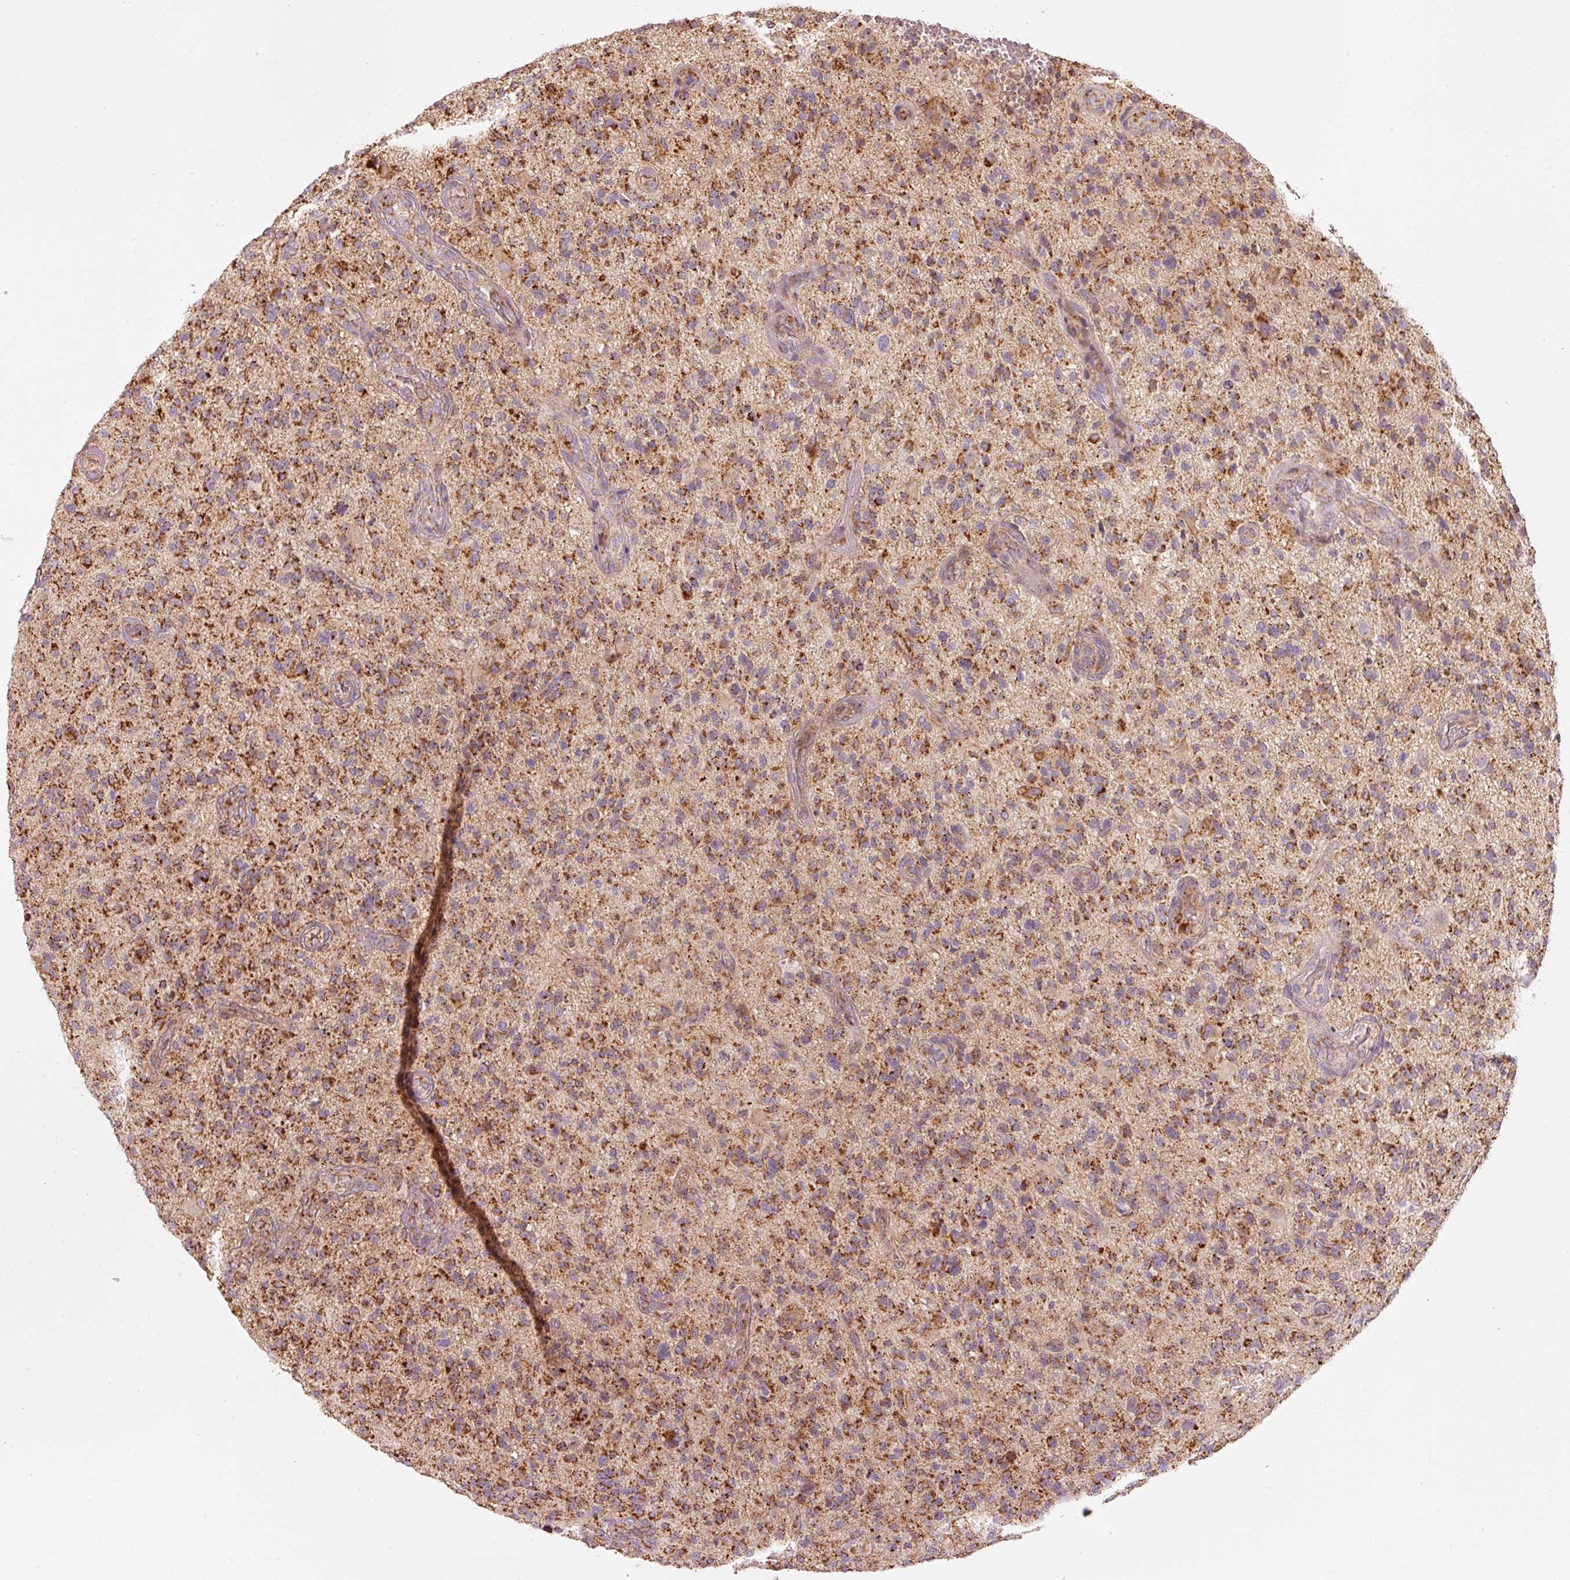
{"staining": {"intensity": "moderate", "quantity": ">75%", "location": "cytoplasmic/membranous"}, "tissue": "glioma", "cell_type": "Tumor cells", "image_type": "cancer", "snomed": [{"axis": "morphology", "description": "Glioma, malignant, High grade"}, {"axis": "topography", "description": "Brain"}], "caption": "Immunohistochemical staining of malignant glioma (high-grade) exhibits moderate cytoplasmic/membranous protein staining in approximately >75% of tumor cells. The protein of interest is stained brown, and the nuclei are stained in blue (DAB IHC with brightfield microscopy, high magnification).", "gene": "C17orf98", "patient": {"sex": "male", "age": 47}}